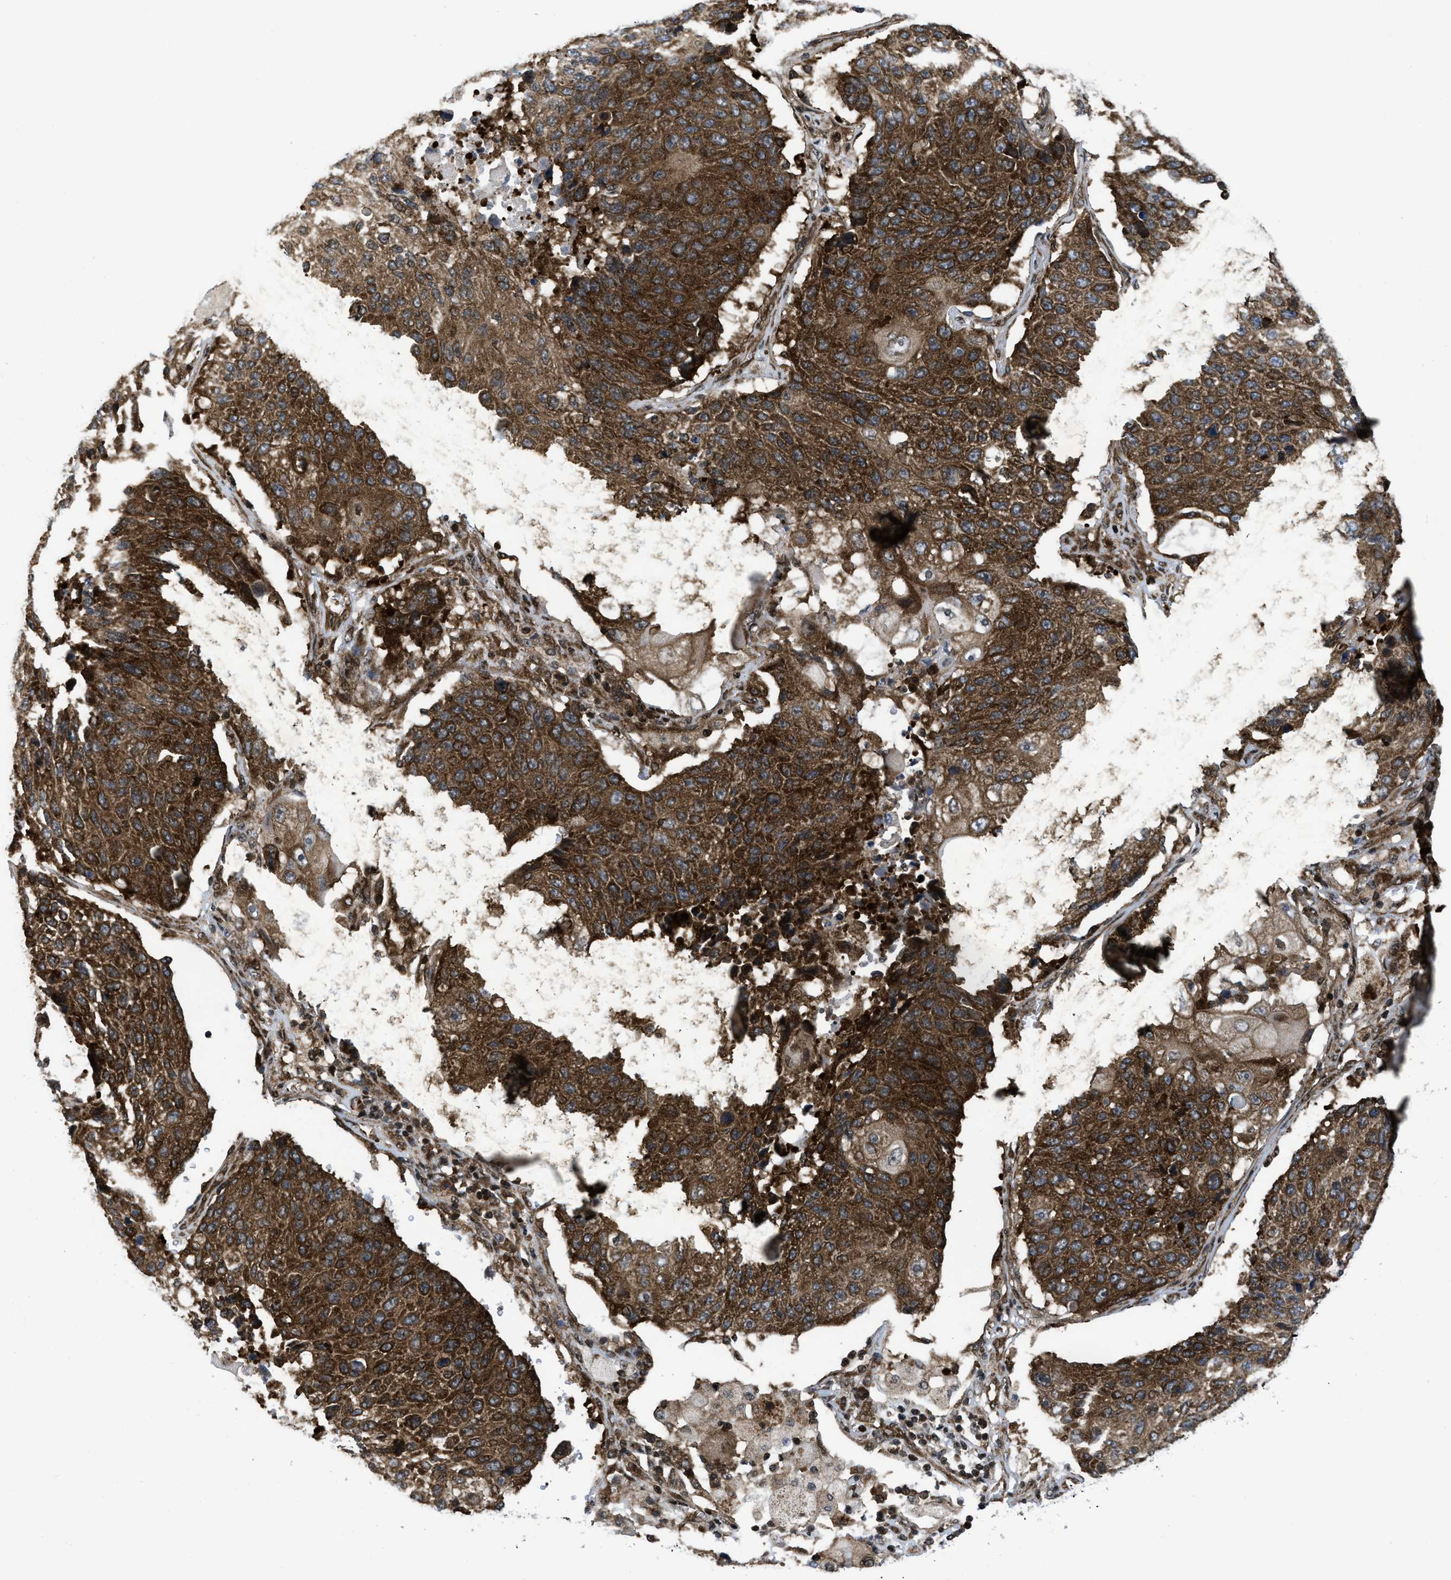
{"staining": {"intensity": "strong", "quantity": ">75%", "location": "cytoplasmic/membranous"}, "tissue": "lung cancer", "cell_type": "Tumor cells", "image_type": "cancer", "snomed": [{"axis": "morphology", "description": "Squamous cell carcinoma, NOS"}, {"axis": "topography", "description": "Lung"}], "caption": "Immunohistochemistry of human lung cancer (squamous cell carcinoma) exhibits high levels of strong cytoplasmic/membranous expression in about >75% of tumor cells. The protein is shown in brown color, while the nuclei are stained blue.", "gene": "PPP2CB", "patient": {"sex": "male", "age": 61}}